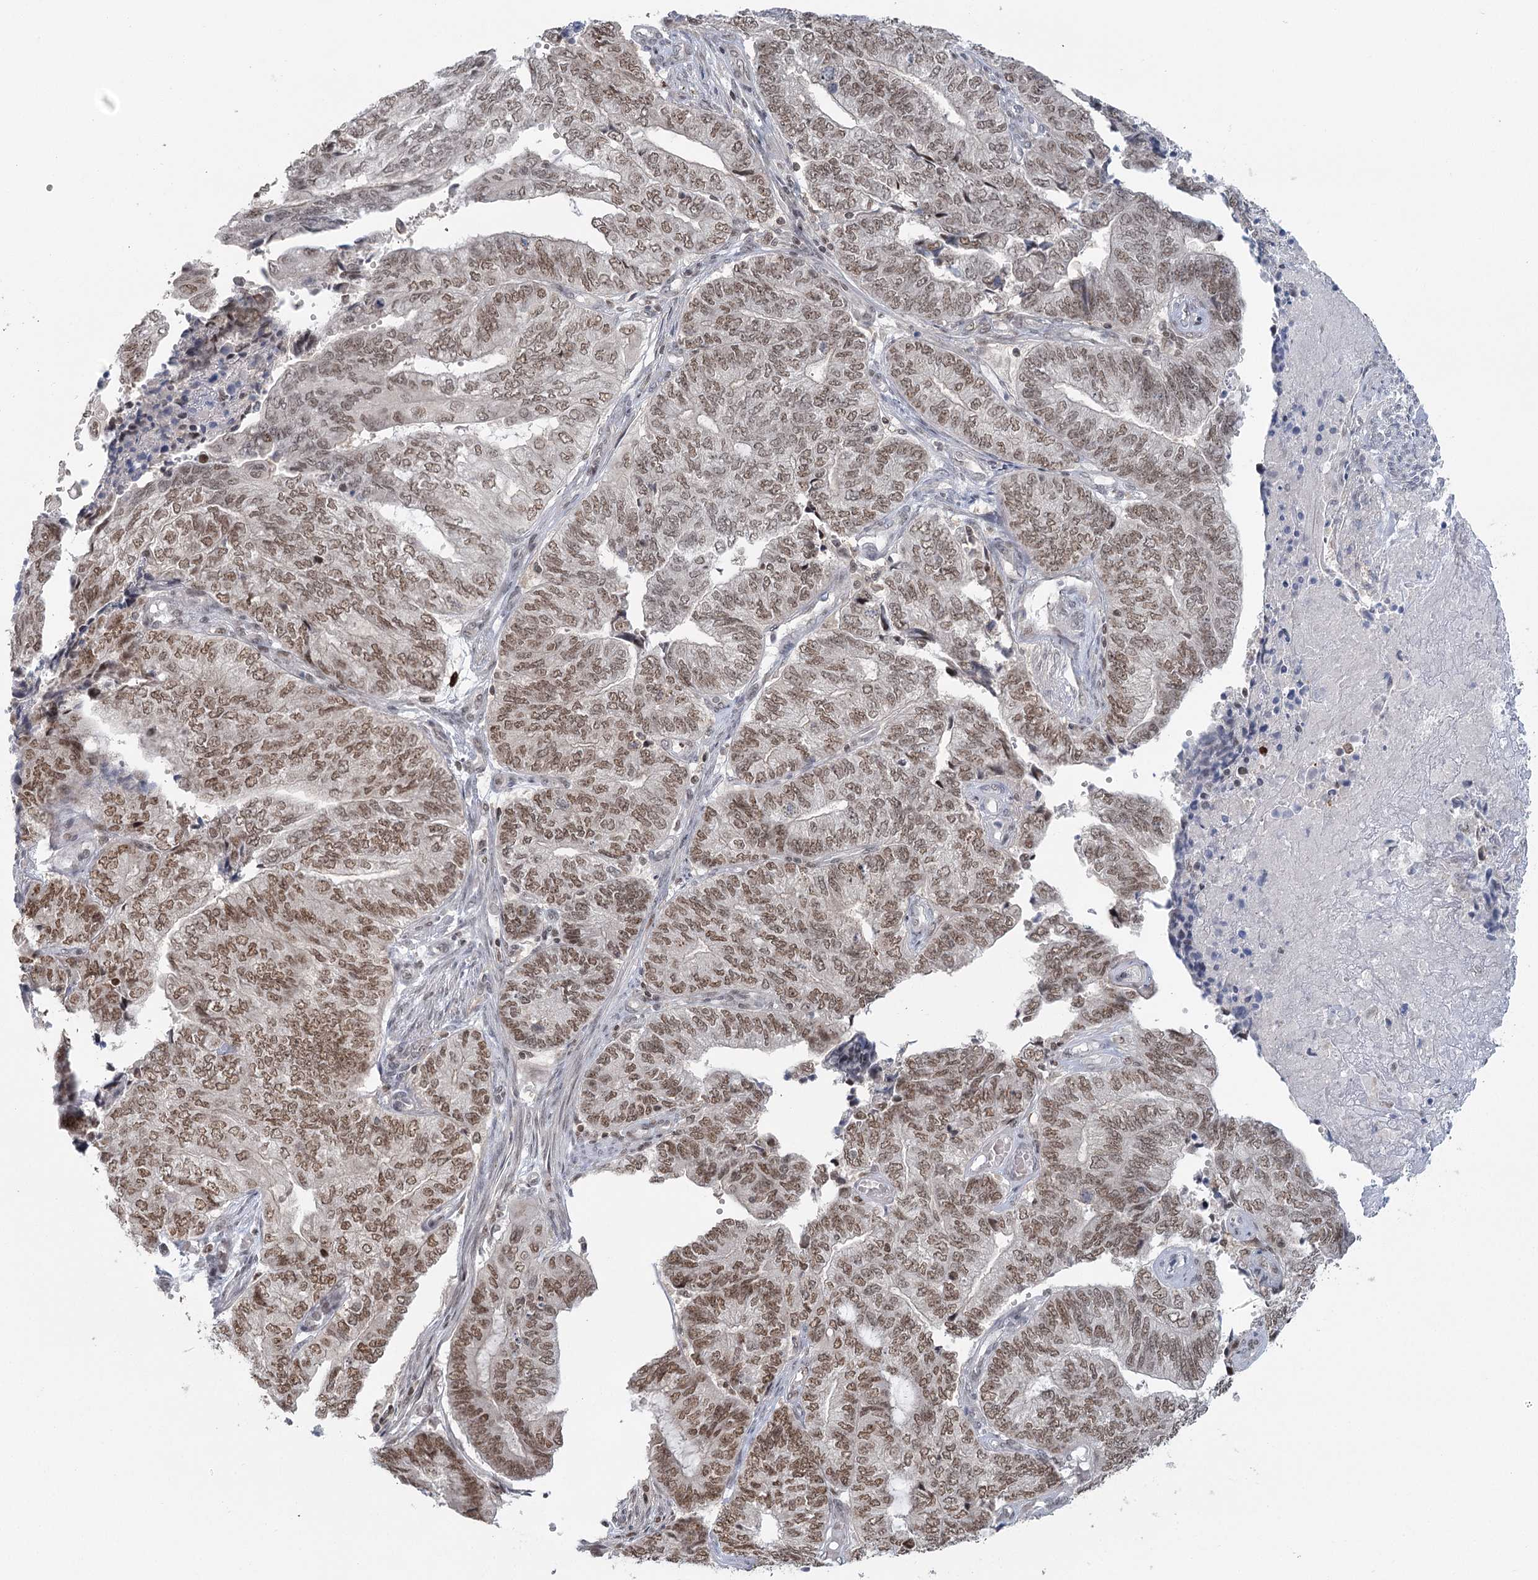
{"staining": {"intensity": "moderate", "quantity": ">75%", "location": "nuclear"}, "tissue": "endometrial cancer", "cell_type": "Tumor cells", "image_type": "cancer", "snomed": [{"axis": "morphology", "description": "Adenocarcinoma, NOS"}, {"axis": "topography", "description": "Uterus"}, {"axis": "topography", "description": "Endometrium"}], "caption": "Human endometrial adenocarcinoma stained with a protein marker displays moderate staining in tumor cells.", "gene": "PDS5A", "patient": {"sex": "female", "age": 70}}